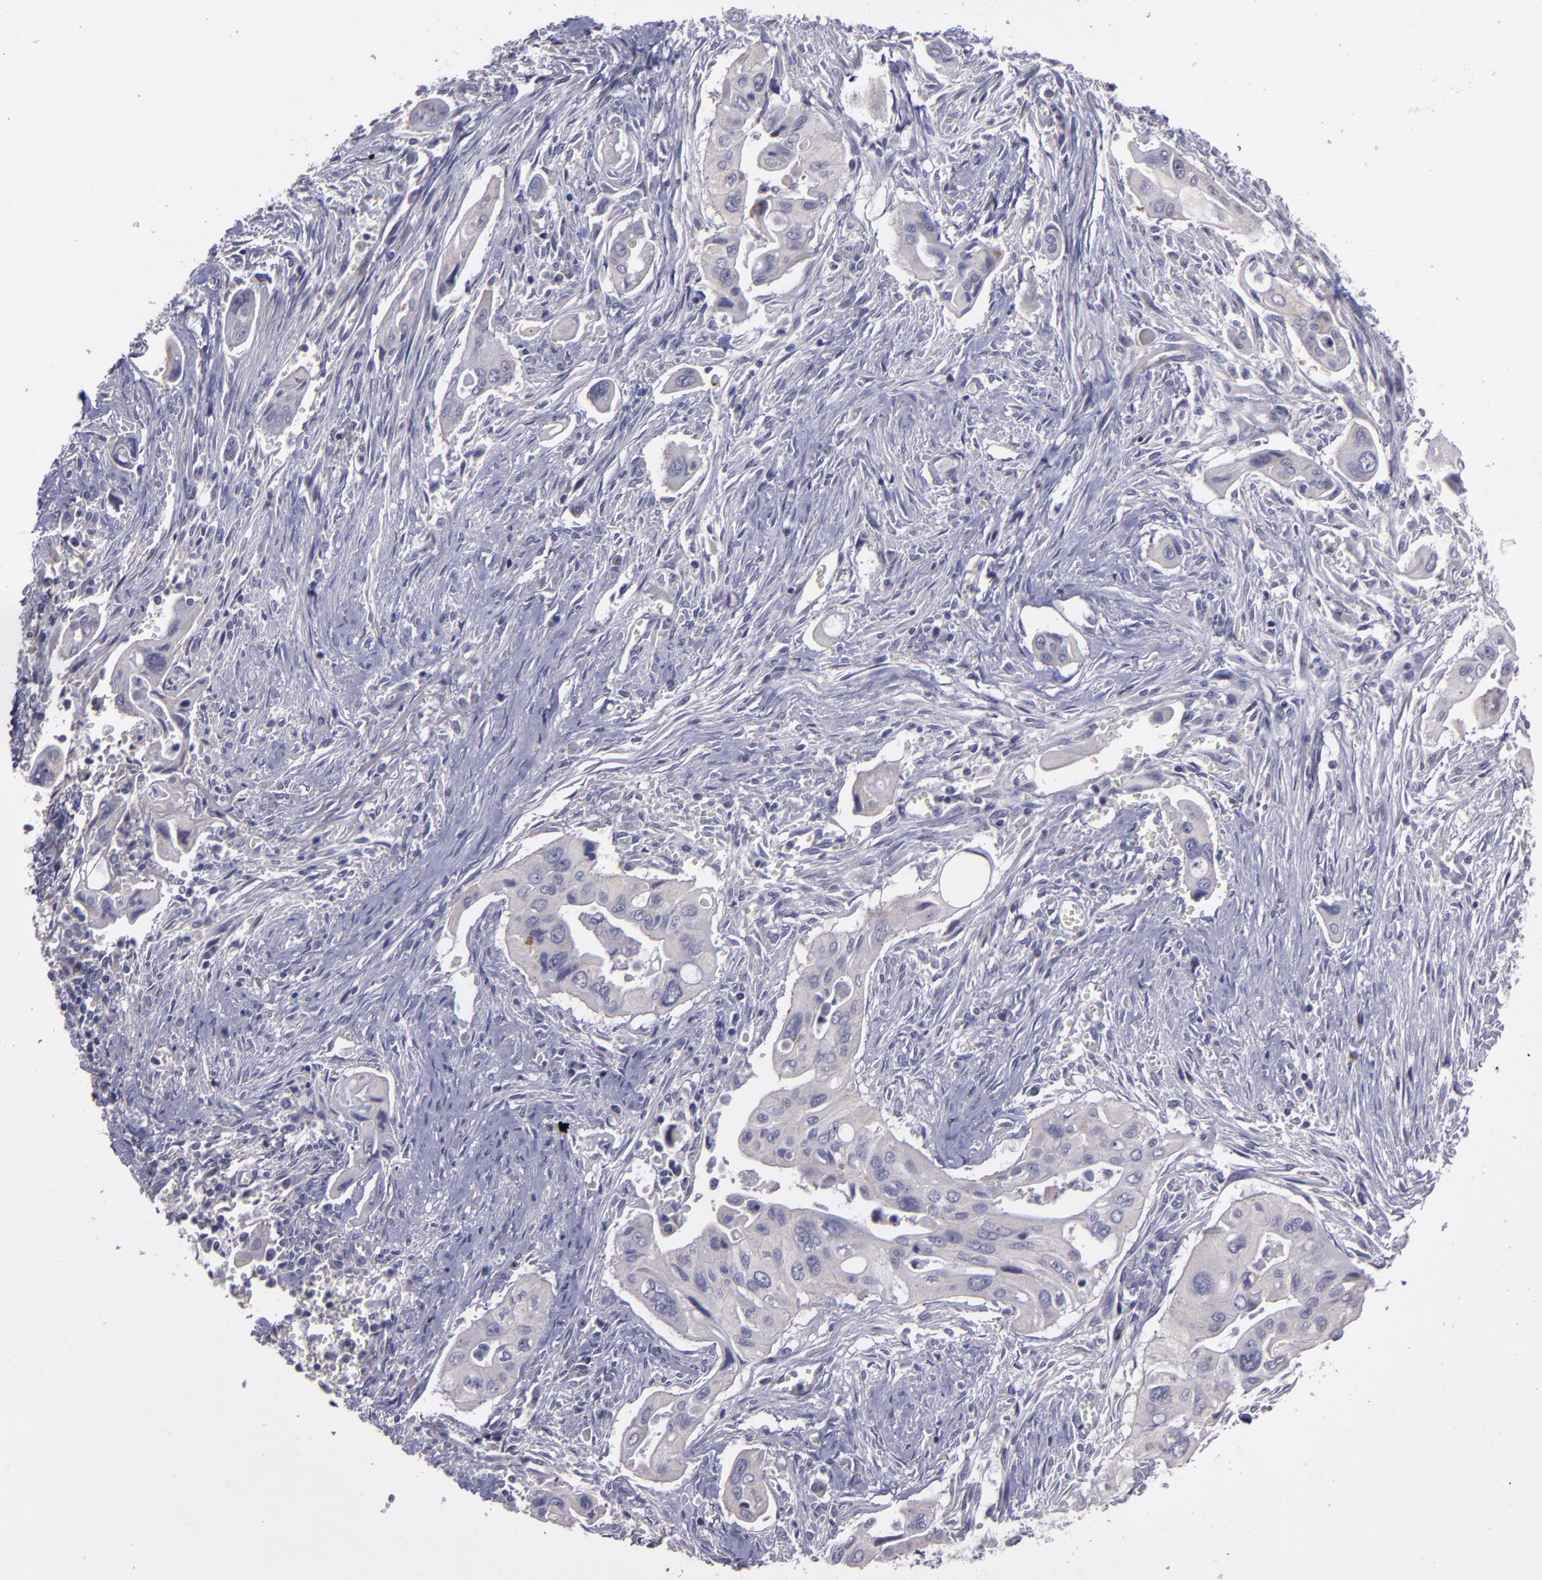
{"staining": {"intensity": "negative", "quantity": "none", "location": "none"}, "tissue": "pancreatic cancer", "cell_type": "Tumor cells", "image_type": "cancer", "snomed": [{"axis": "morphology", "description": "Adenocarcinoma, NOS"}, {"axis": "topography", "description": "Pancreas"}], "caption": "IHC histopathology image of human adenocarcinoma (pancreatic) stained for a protein (brown), which exhibits no positivity in tumor cells.", "gene": "MASP1", "patient": {"sex": "male", "age": 77}}